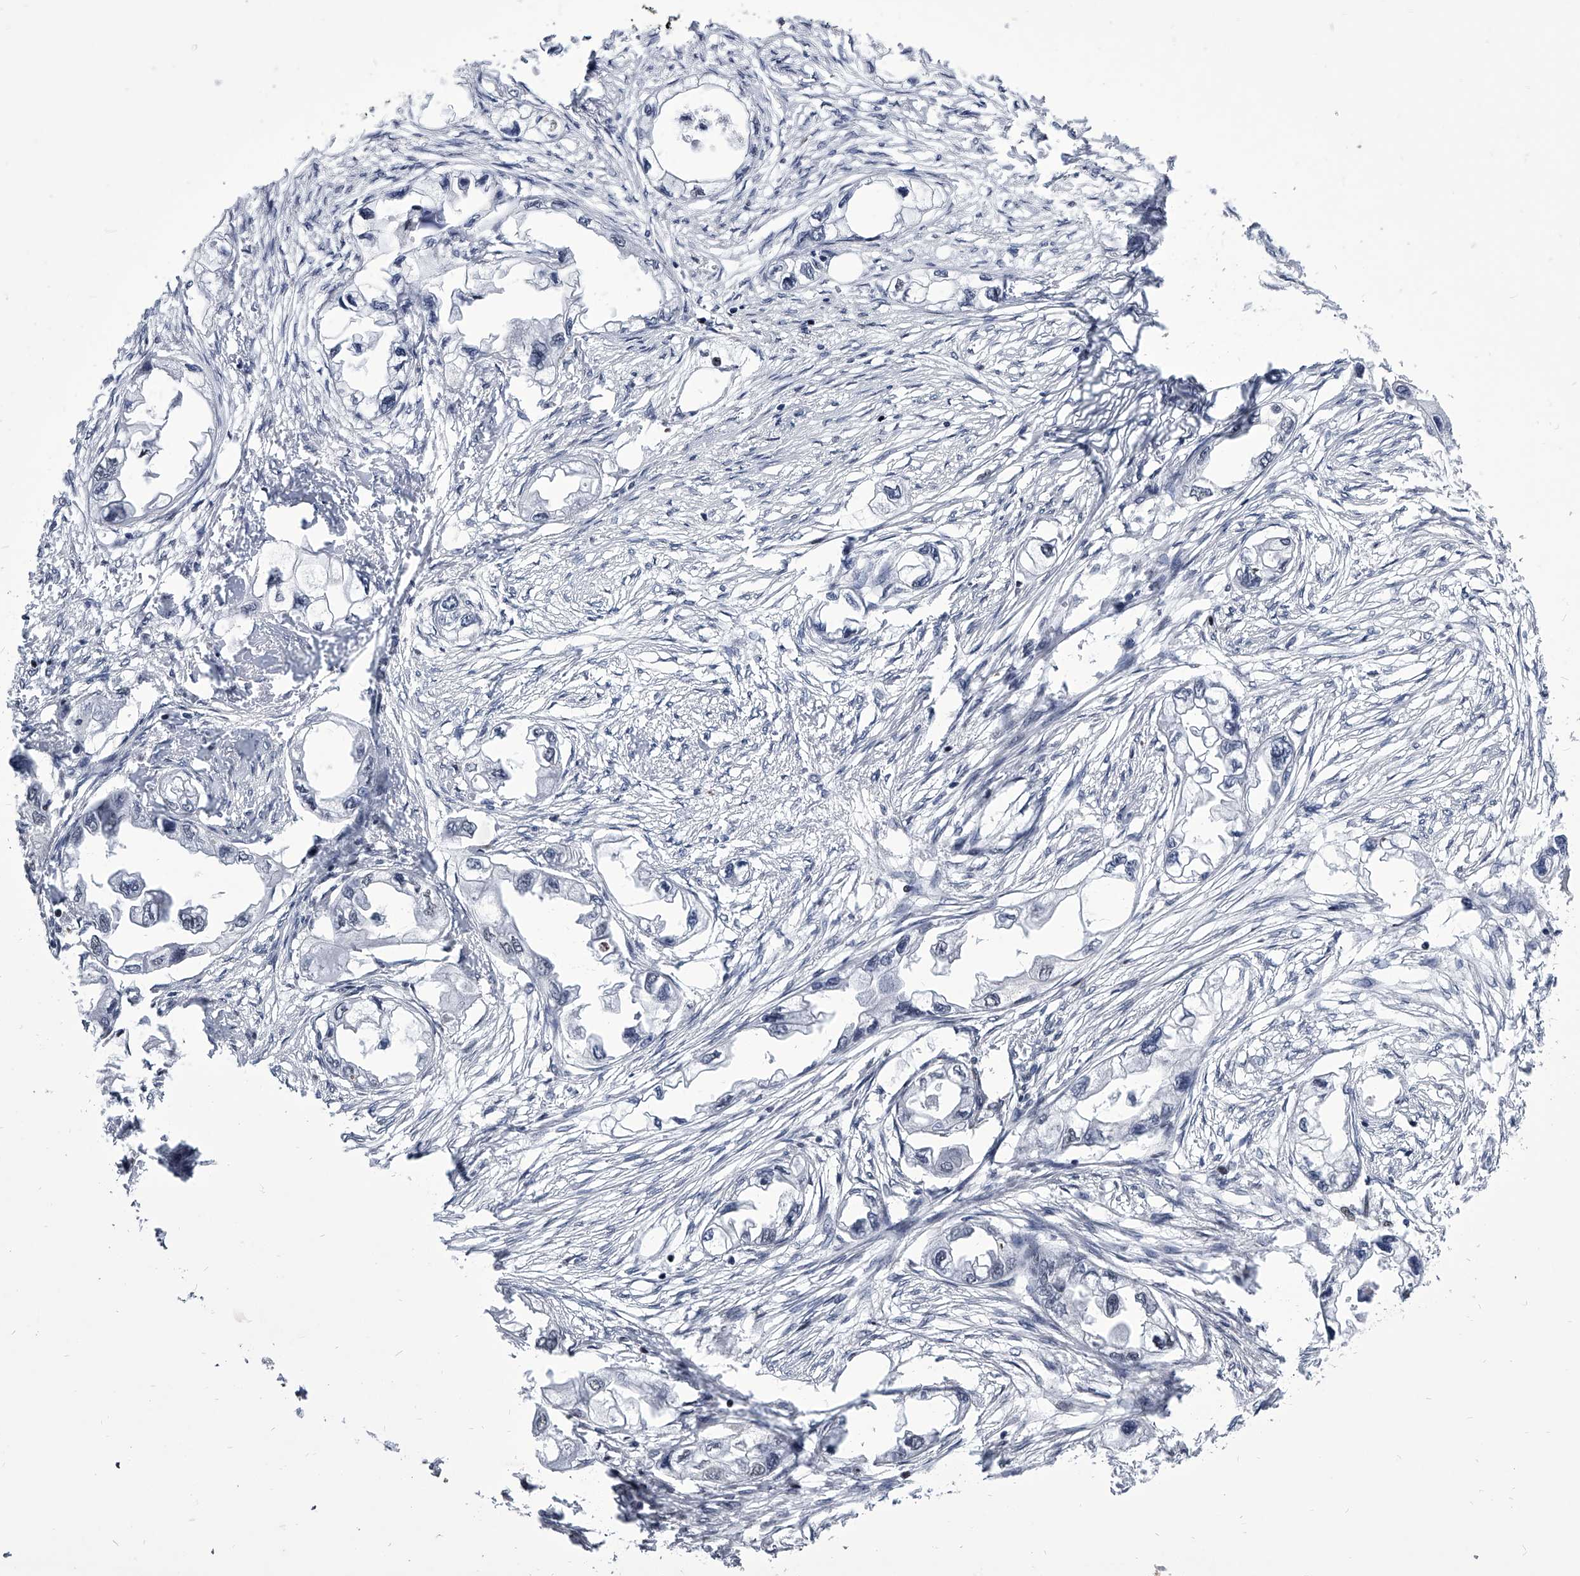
{"staining": {"intensity": "negative", "quantity": "none", "location": "none"}, "tissue": "endometrial cancer", "cell_type": "Tumor cells", "image_type": "cancer", "snomed": [{"axis": "morphology", "description": "Adenocarcinoma, NOS"}, {"axis": "morphology", "description": "Adenocarcinoma, metastatic, NOS"}, {"axis": "topography", "description": "Adipose tissue"}, {"axis": "topography", "description": "Endometrium"}], "caption": "An image of endometrial metastatic adenocarcinoma stained for a protein displays no brown staining in tumor cells. Brightfield microscopy of immunohistochemistry (IHC) stained with DAB (brown) and hematoxylin (blue), captured at high magnification.", "gene": "CMTR1", "patient": {"sex": "female", "age": 67}}